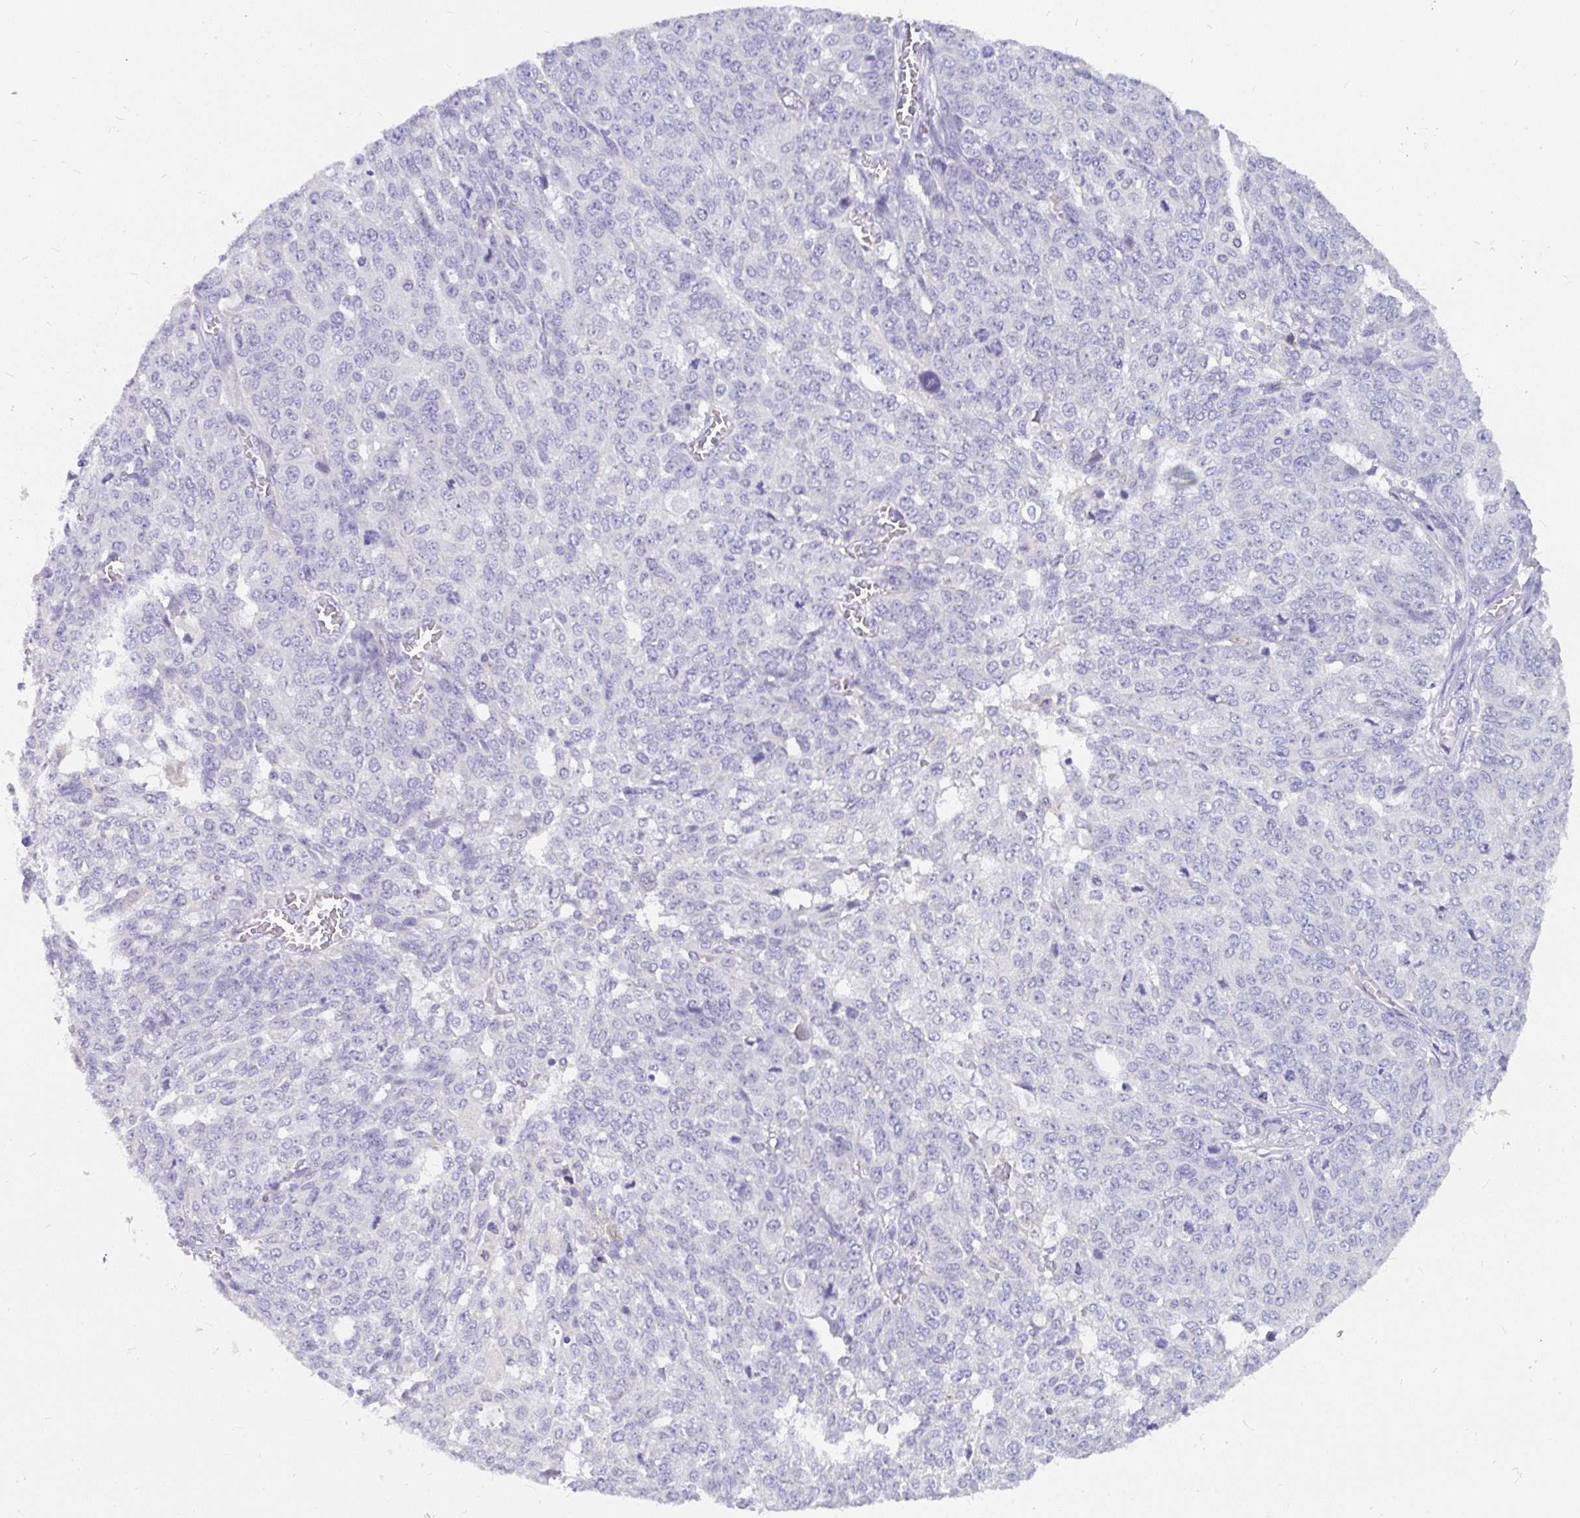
{"staining": {"intensity": "negative", "quantity": "none", "location": "none"}, "tissue": "ovarian cancer", "cell_type": "Tumor cells", "image_type": "cancer", "snomed": [{"axis": "morphology", "description": "Cystadenocarcinoma, serous, NOS"}, {"axis": "topography", "description": "Soft tissue"}, {"axis": "topography", "description": "Ovary"}], "caption": "Immunohistochemistry of human ovarian serous cystadenocarcinoma shows no positivity in tumor cells.", "gene": "INTS5", "patient": {"sex": "female", "age": 57}}